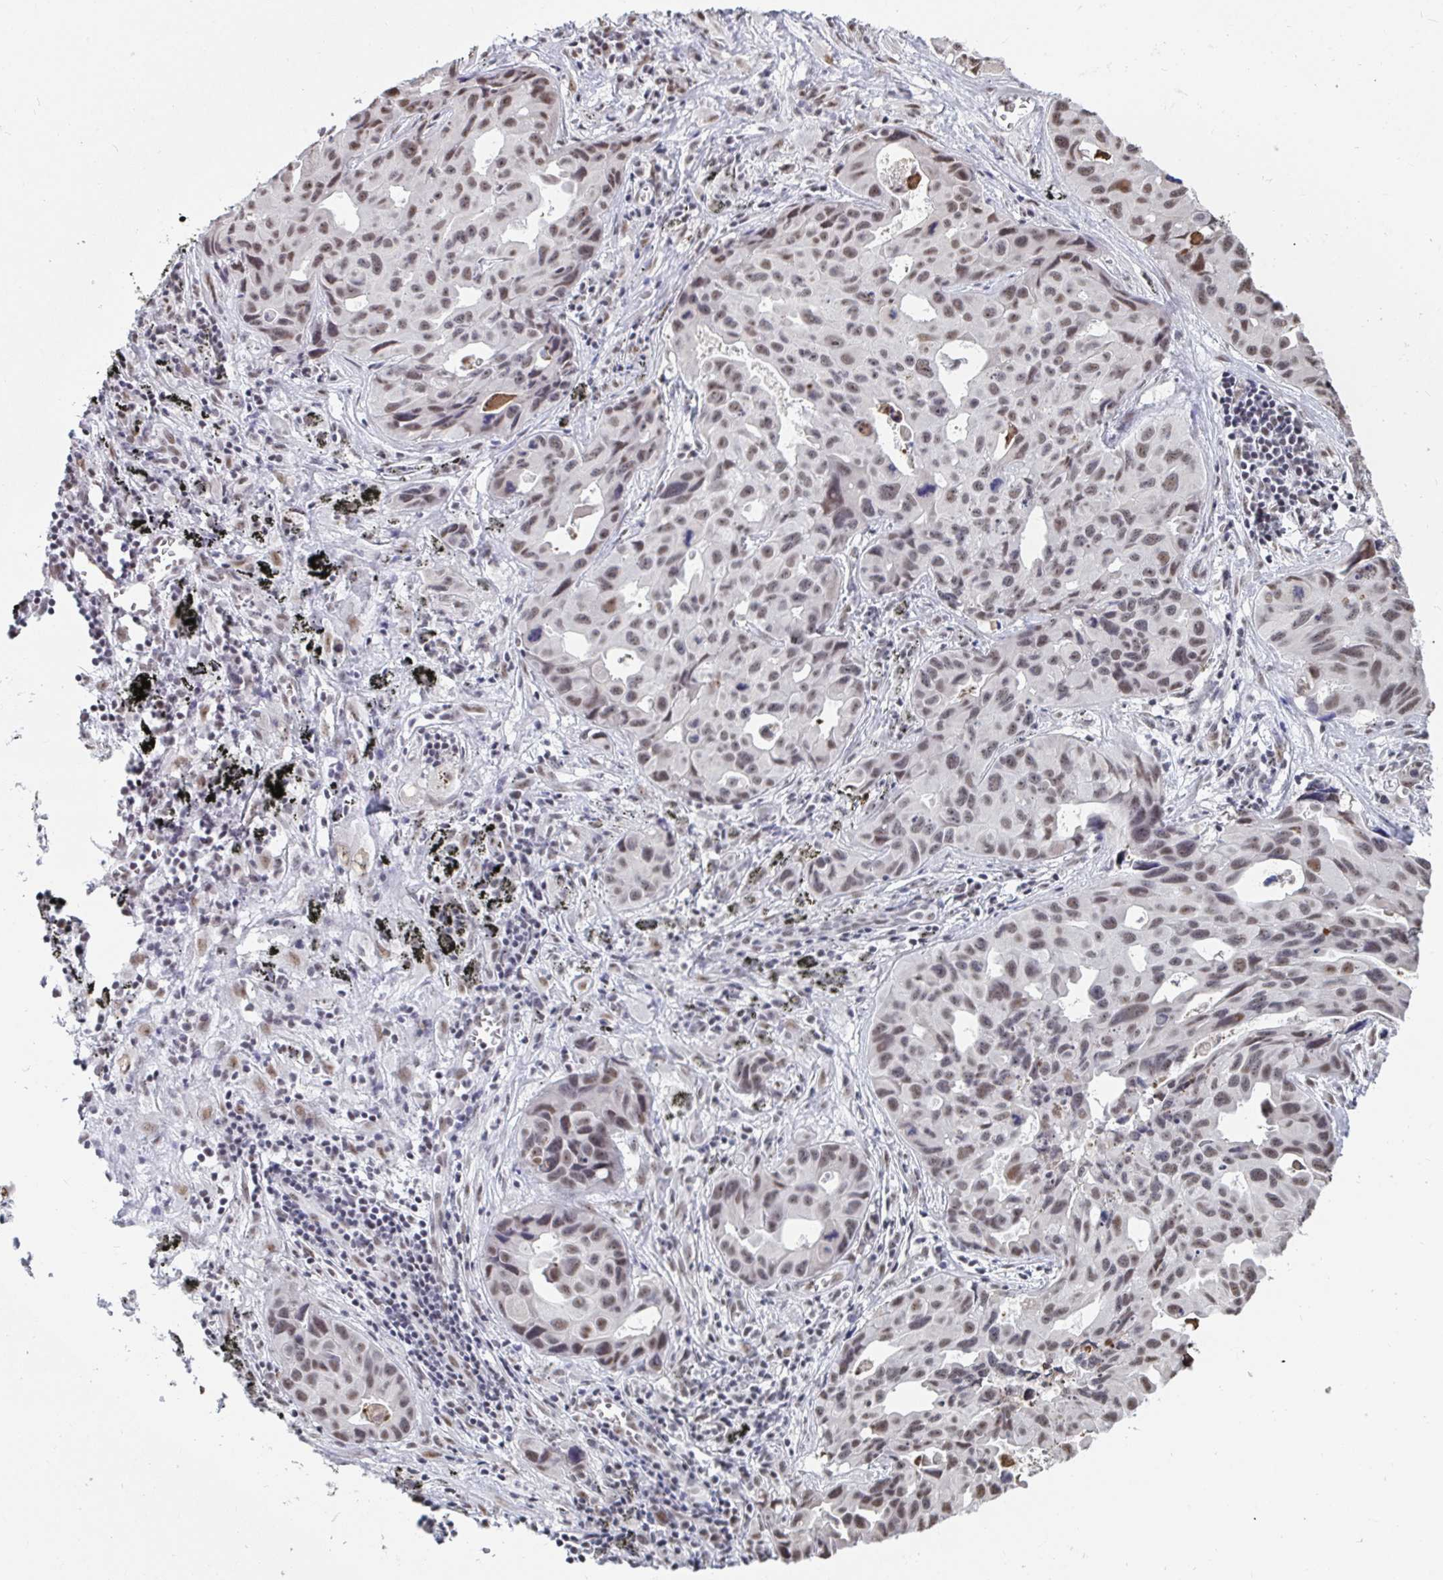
{"staining": {"intensity": "weak", "quantity": ">75%", "location": "nuclear"}, "tissue": "lung cancer", "cell_type": "Tumor cells", "image_type": "cancer", "snomed": [{"axis": "morphology", "description": "Adenocarcinoma, NOS"}, {"axis": "topography", "description": "Lymph node"}, {"axis": "topography", "description": "Lung"}], "caption": "Lung adenocarcinoma stained with a protein marker exhibits weak staining in tumor cells.", "gene": "TRIP12", "patient": {"sex": "male", "age": 64}}